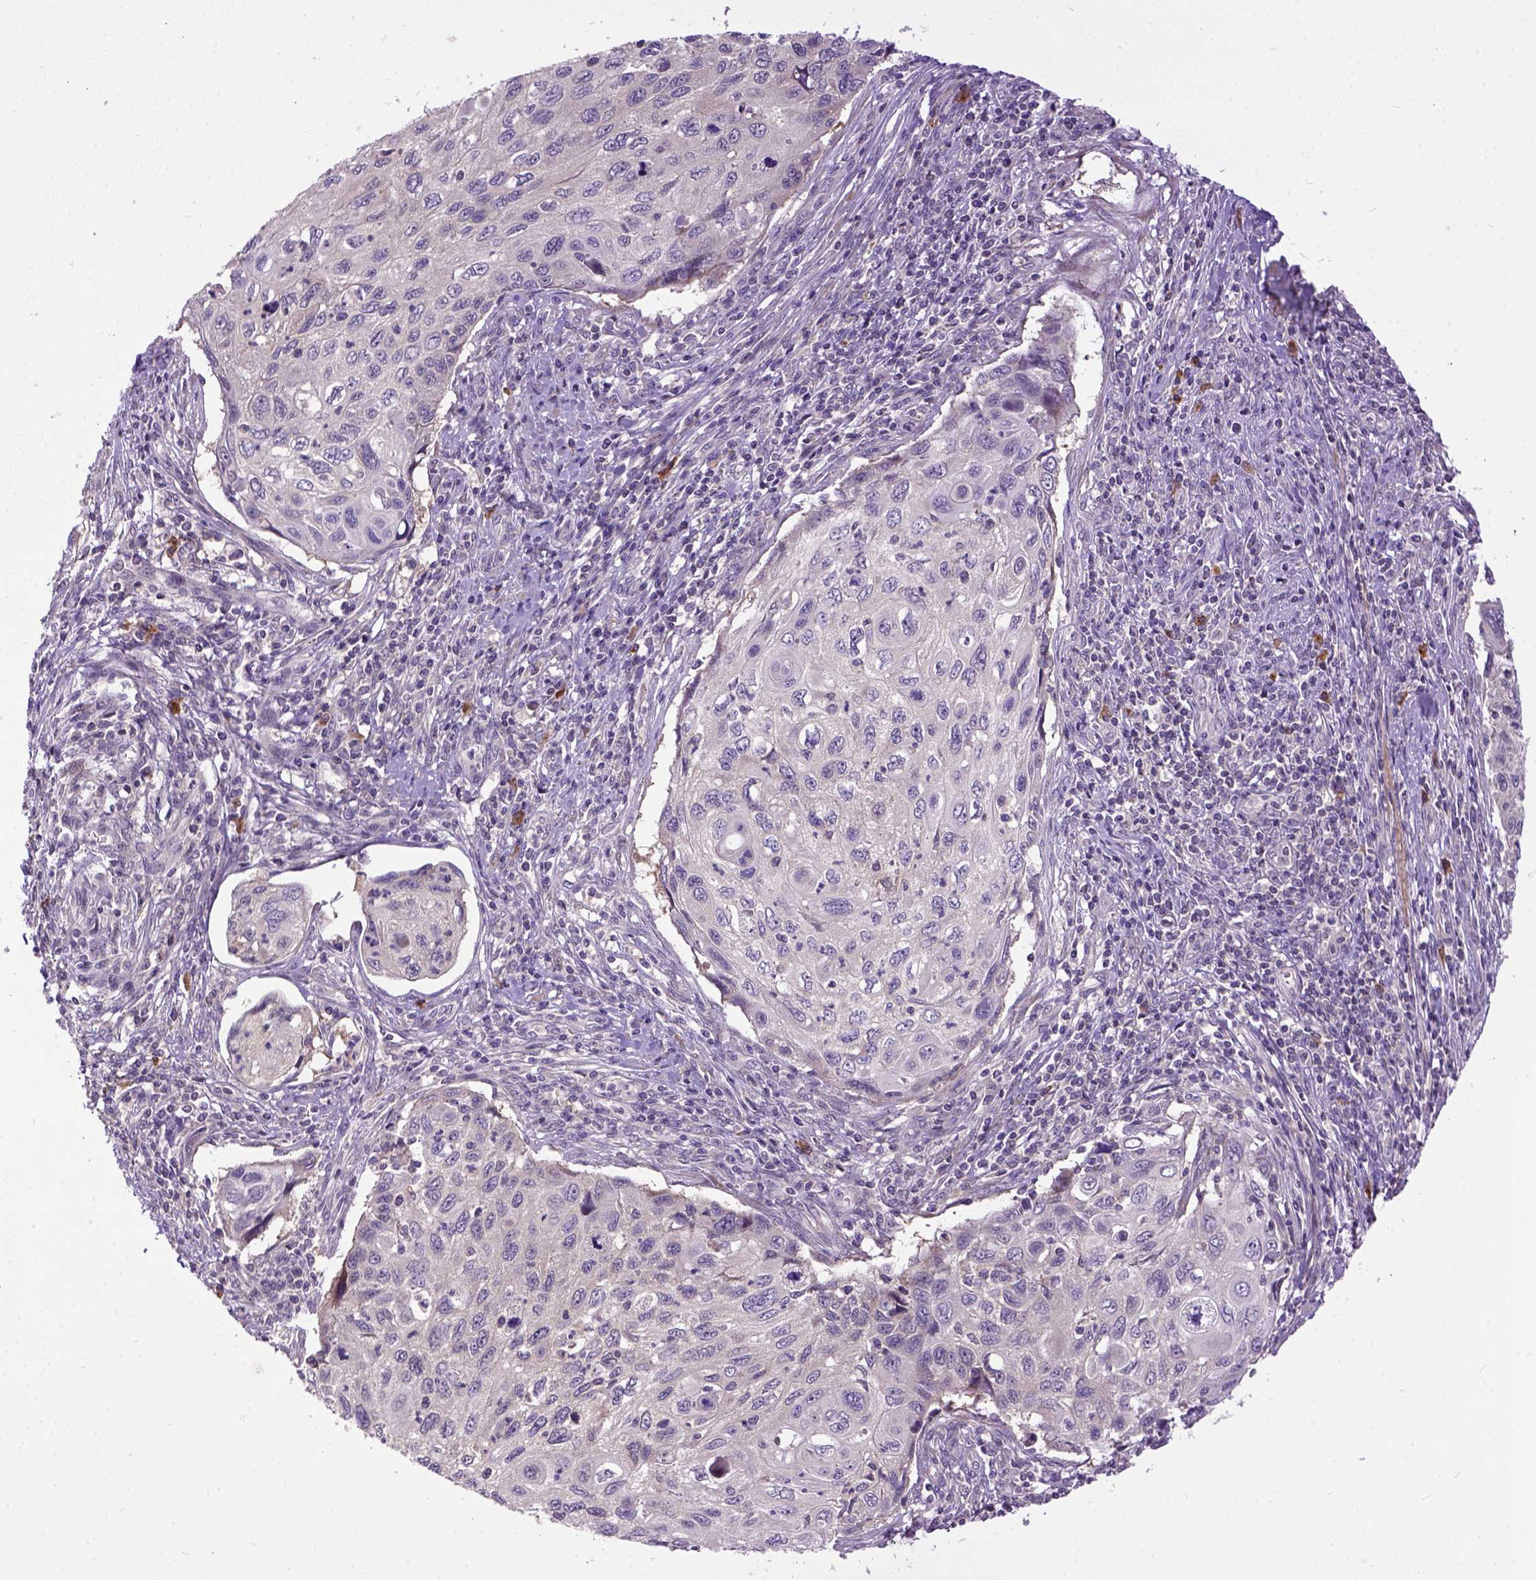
{"staining": {"intensity": "negative", "quantity": "none", "location": "none"}, "tissue": "cervical cancer", "cell_type": "Tumor cells", "image_type": "cancer", "snomed": [{"axis": "morphology", "description": "Squamous cell carcinoma, NOS"}, {"axis": "topography", "description": "Cervix"}], "caption": "Immunohistochemistry (IHC) of cervical cancer shows no expression in tumor cells. (DAB (3,3'-diaminobenzidine) immunohistochemistry (IHC), high magnification).", "gene": "CPNE1", "patient": {"sex": "female", "age": 70}}